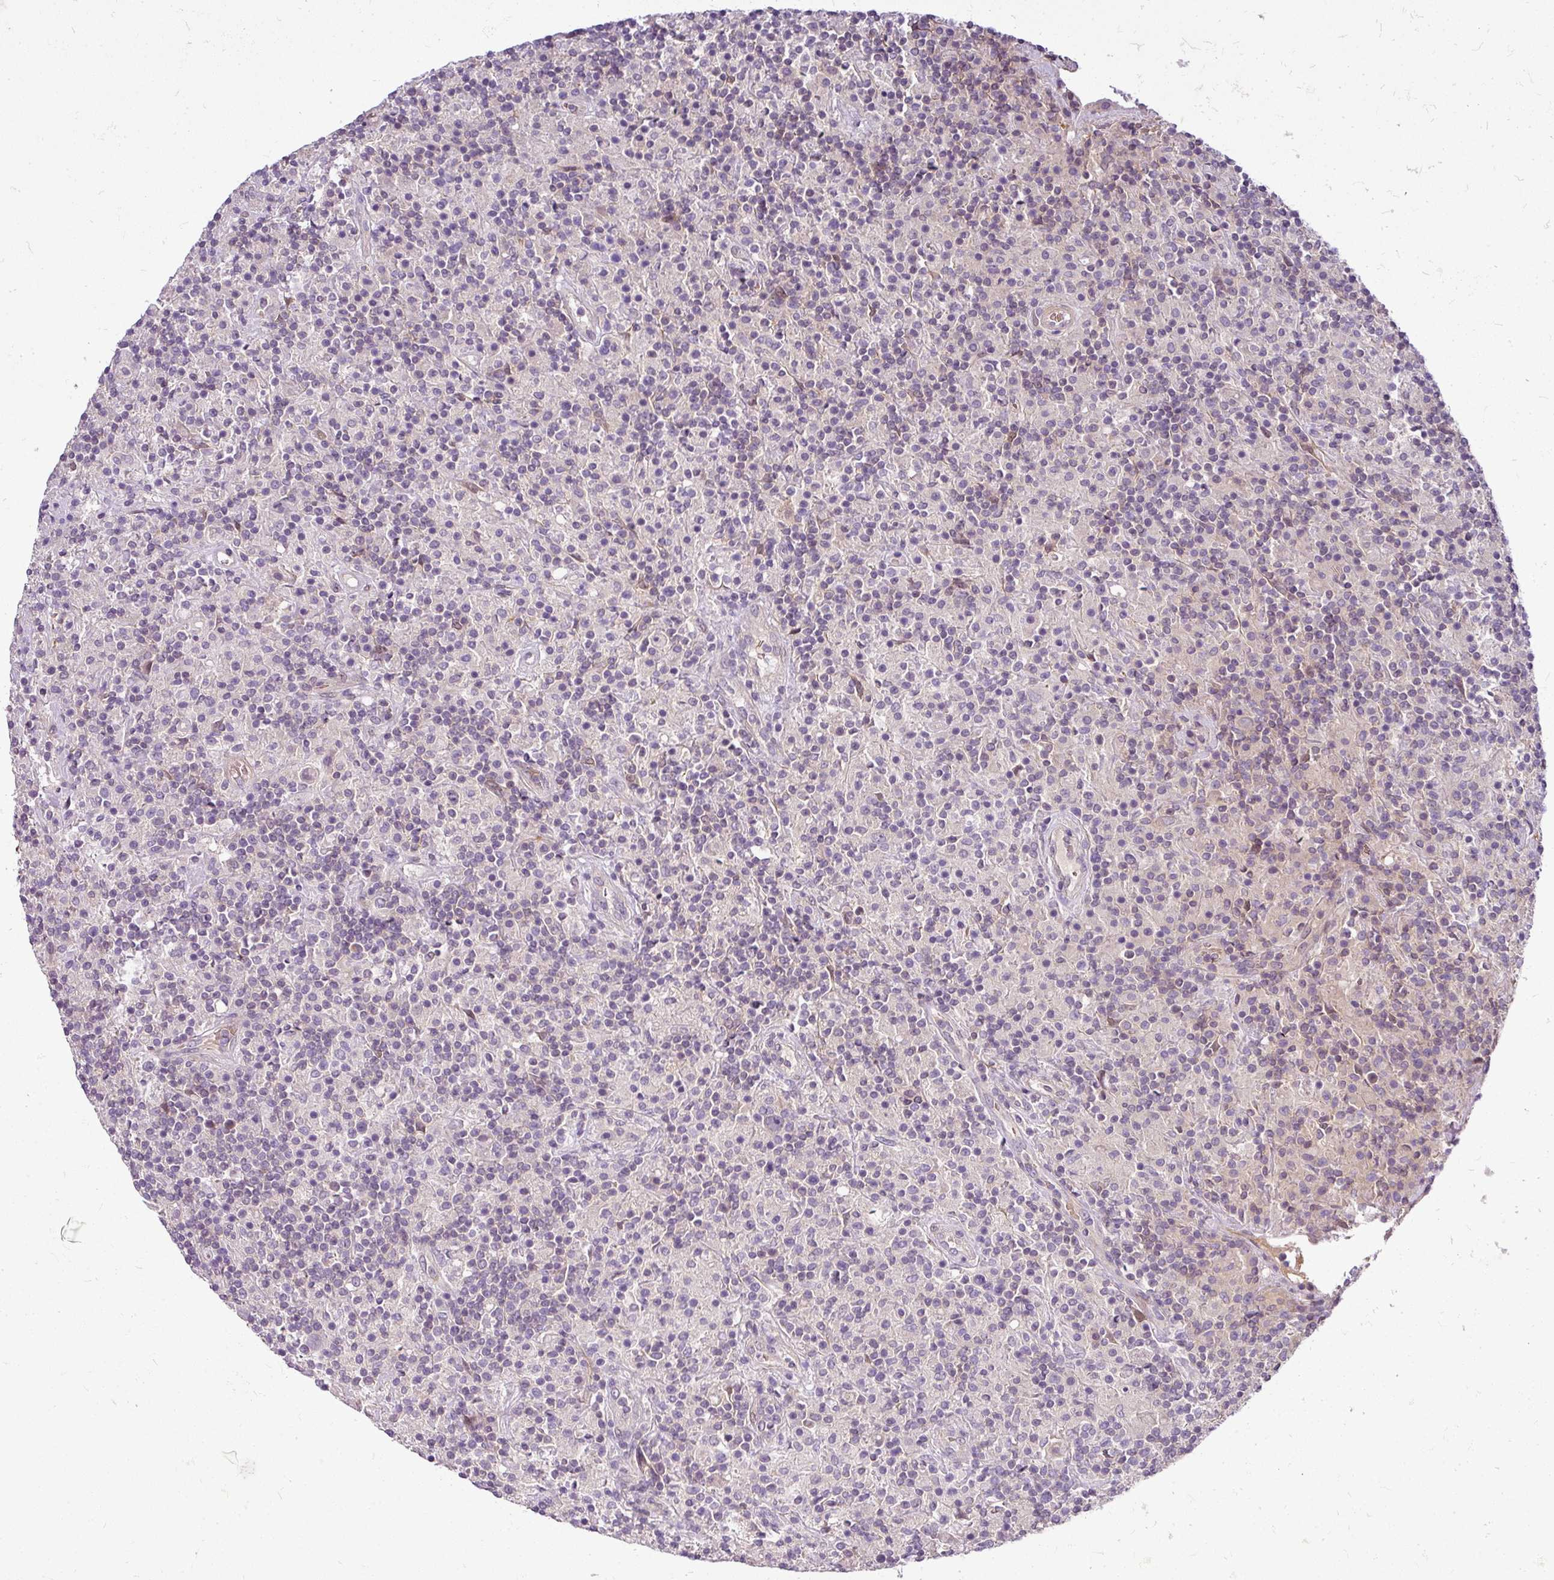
{"staining": {"intensity": "negative", "quantity": "none", "location": "none"}, "tissue": "lymphoma", "cell_type": "Tumor cells", "image_type": "cancer", "snomed": [{"axis": "morphology", "description": "Hodgkin's disease, NOS"}, {"axis": "topography", "description": "Lymph node"}], "caption": "There is no significant expression in tumor cells of Hodgkin's disease.", "gene": "ADH5", "patient": {"sex": "male", "age": 70}}